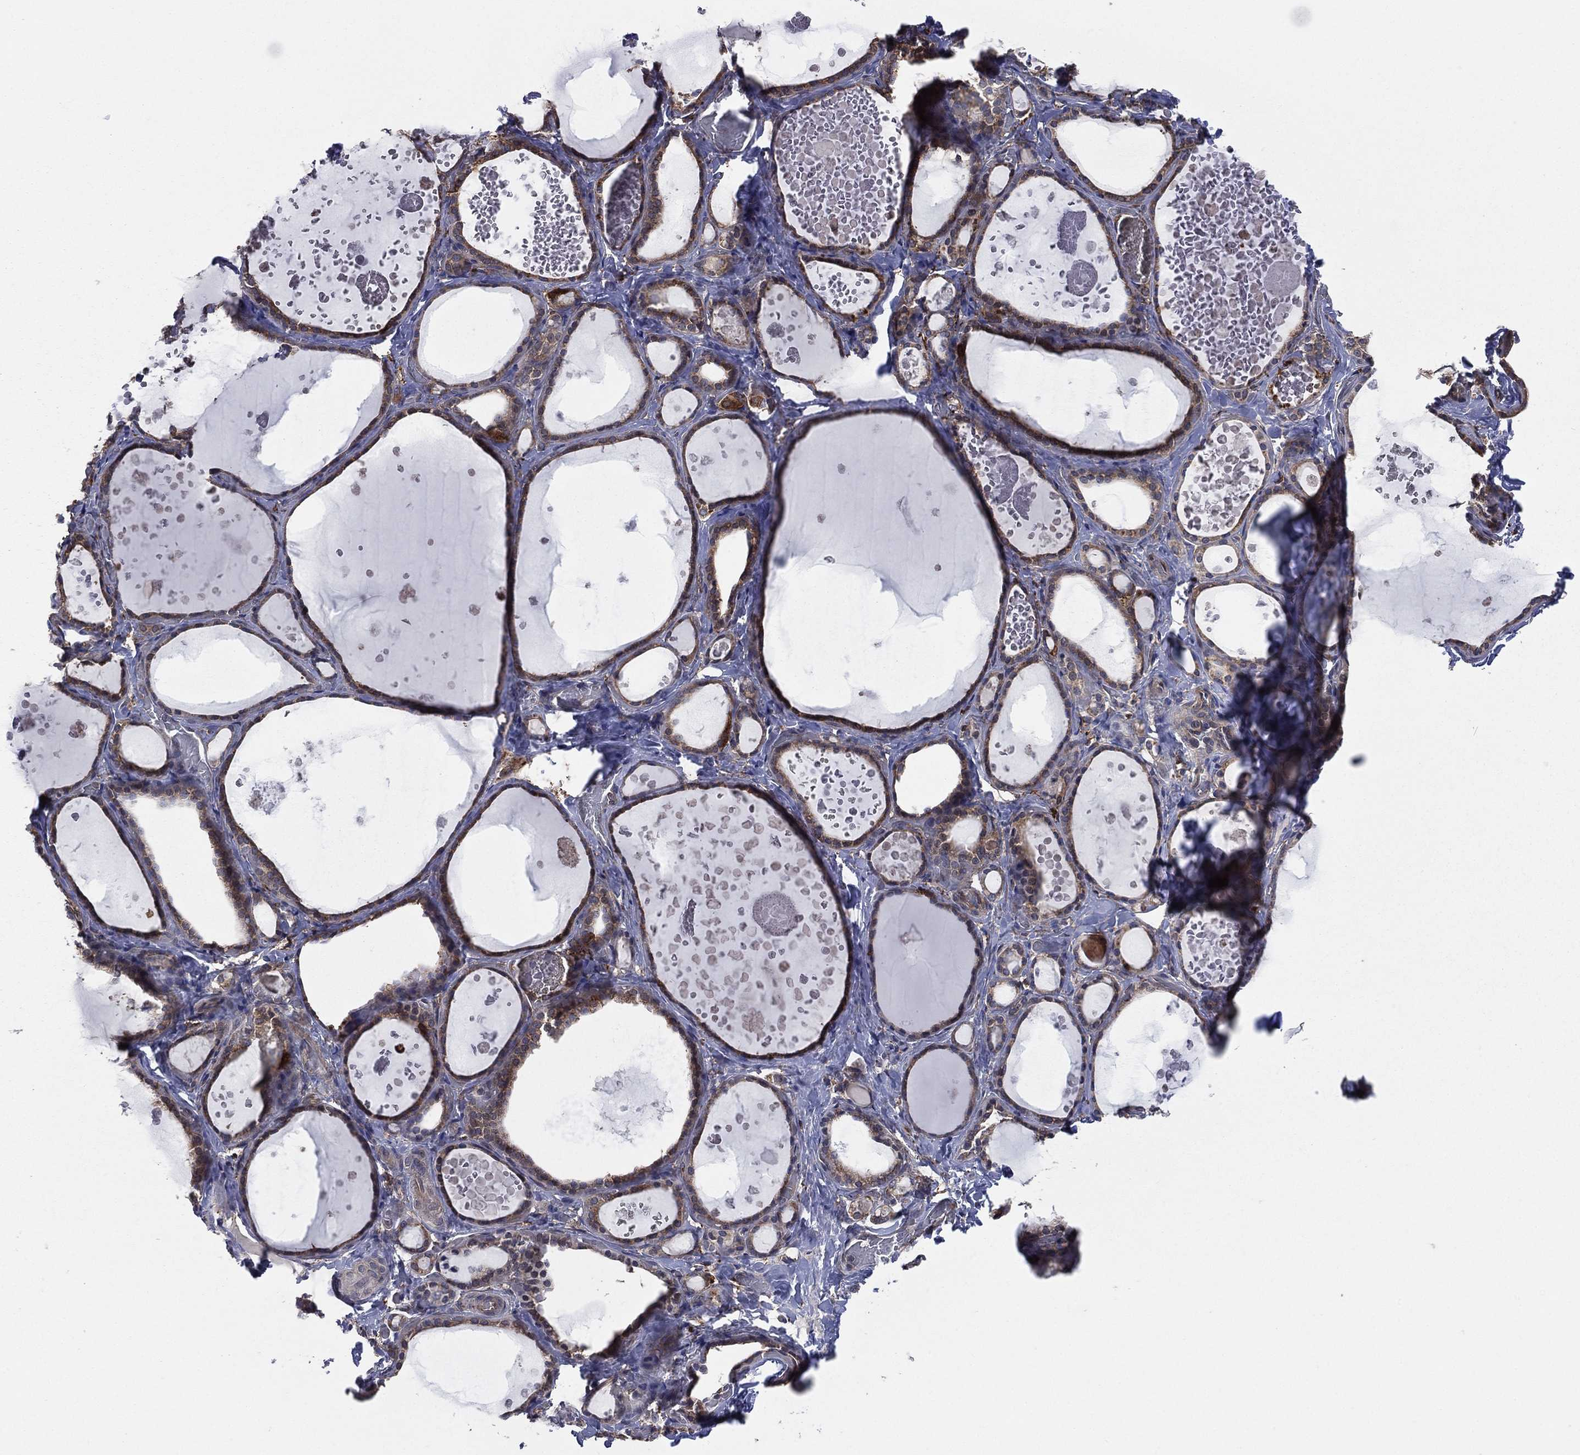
{"staining": {"intensity": "moderate", "quantity": ">75%", "location": "cytoplasmic/membranous"}, "tissue": "thyroid gland", "cell_type": "Glandular cells", "image_type": "normal", "snomed": [{"axis": "morphology", "description": "Normal tissue, NOS"}, {"axis": "topography", "description": "Thyroid gland"}], "caption": "IHC micrograph of unremarkable thyroid gland stained for a protein (brown), which demonstrates medium levels of moderate cytoplasmic/membranous positivity in about >75% of glandular cells.", "gene": "C2orf76", "patient": {"sex": "female", "age": 56}}